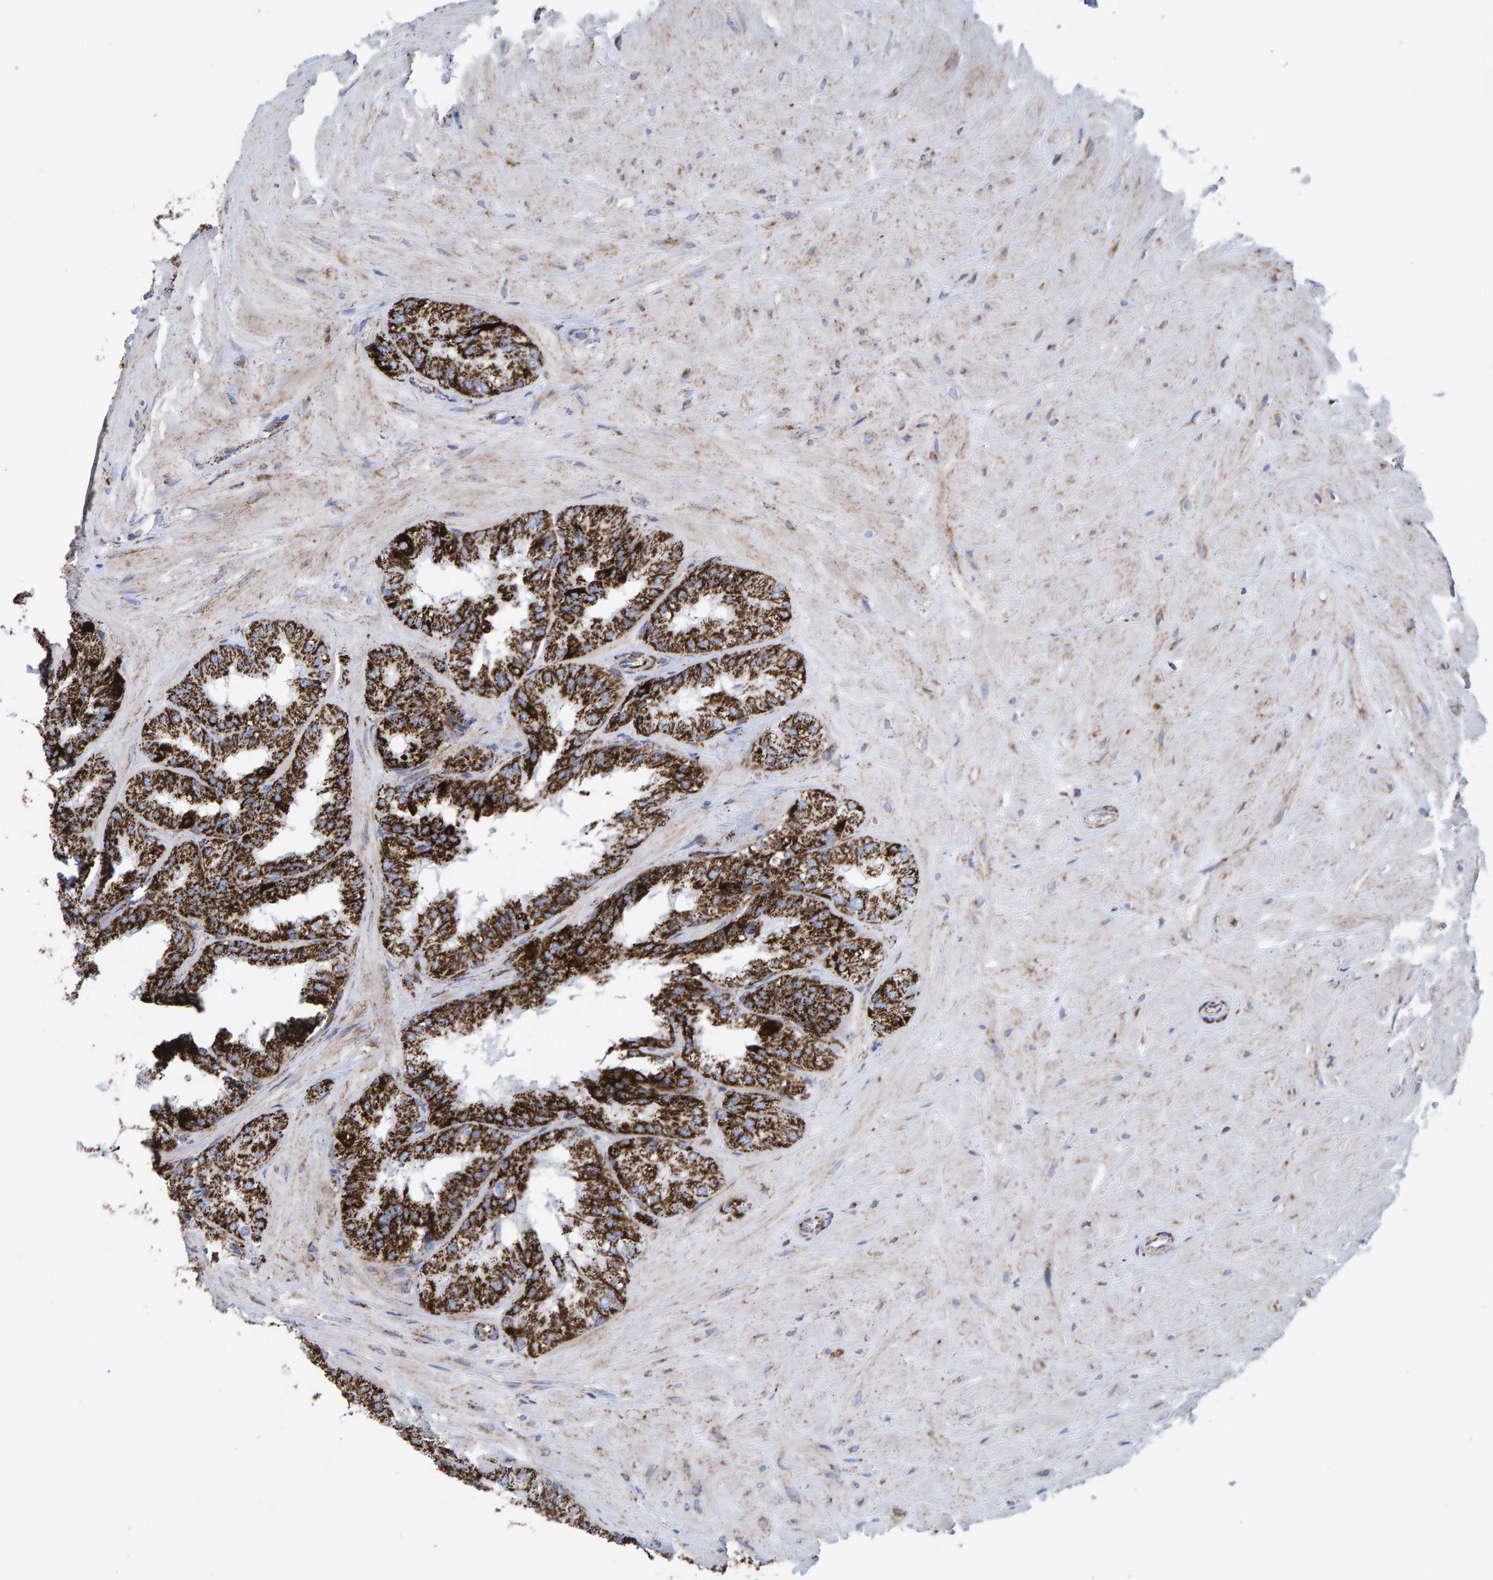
{"staining": {"intensity": "strong", "quantity": ">75%", "location": "cytoplasmic/membranous"}, "tissue": "seminal vesicle", "cell_type": "Glandular cells", "image_type": "normal", "snomed": [{"axis": "morphology", "description": "Normal tissue, NOS"}, {"axis": "topography", "description": "Prostate"}, {"axis": "topography", "description": "Seminal veicle"}], "caption": "A histopathology image of human seminal vesicle stained for a protein displays strong cytoplasmic/membranous brown staining in glandular cells. Immunohistochemistry stains the protein in brown and the nuclei are stained blue.", "gene": "ENSG00000262660", "patient": {"sex": "male", "age": 51}}